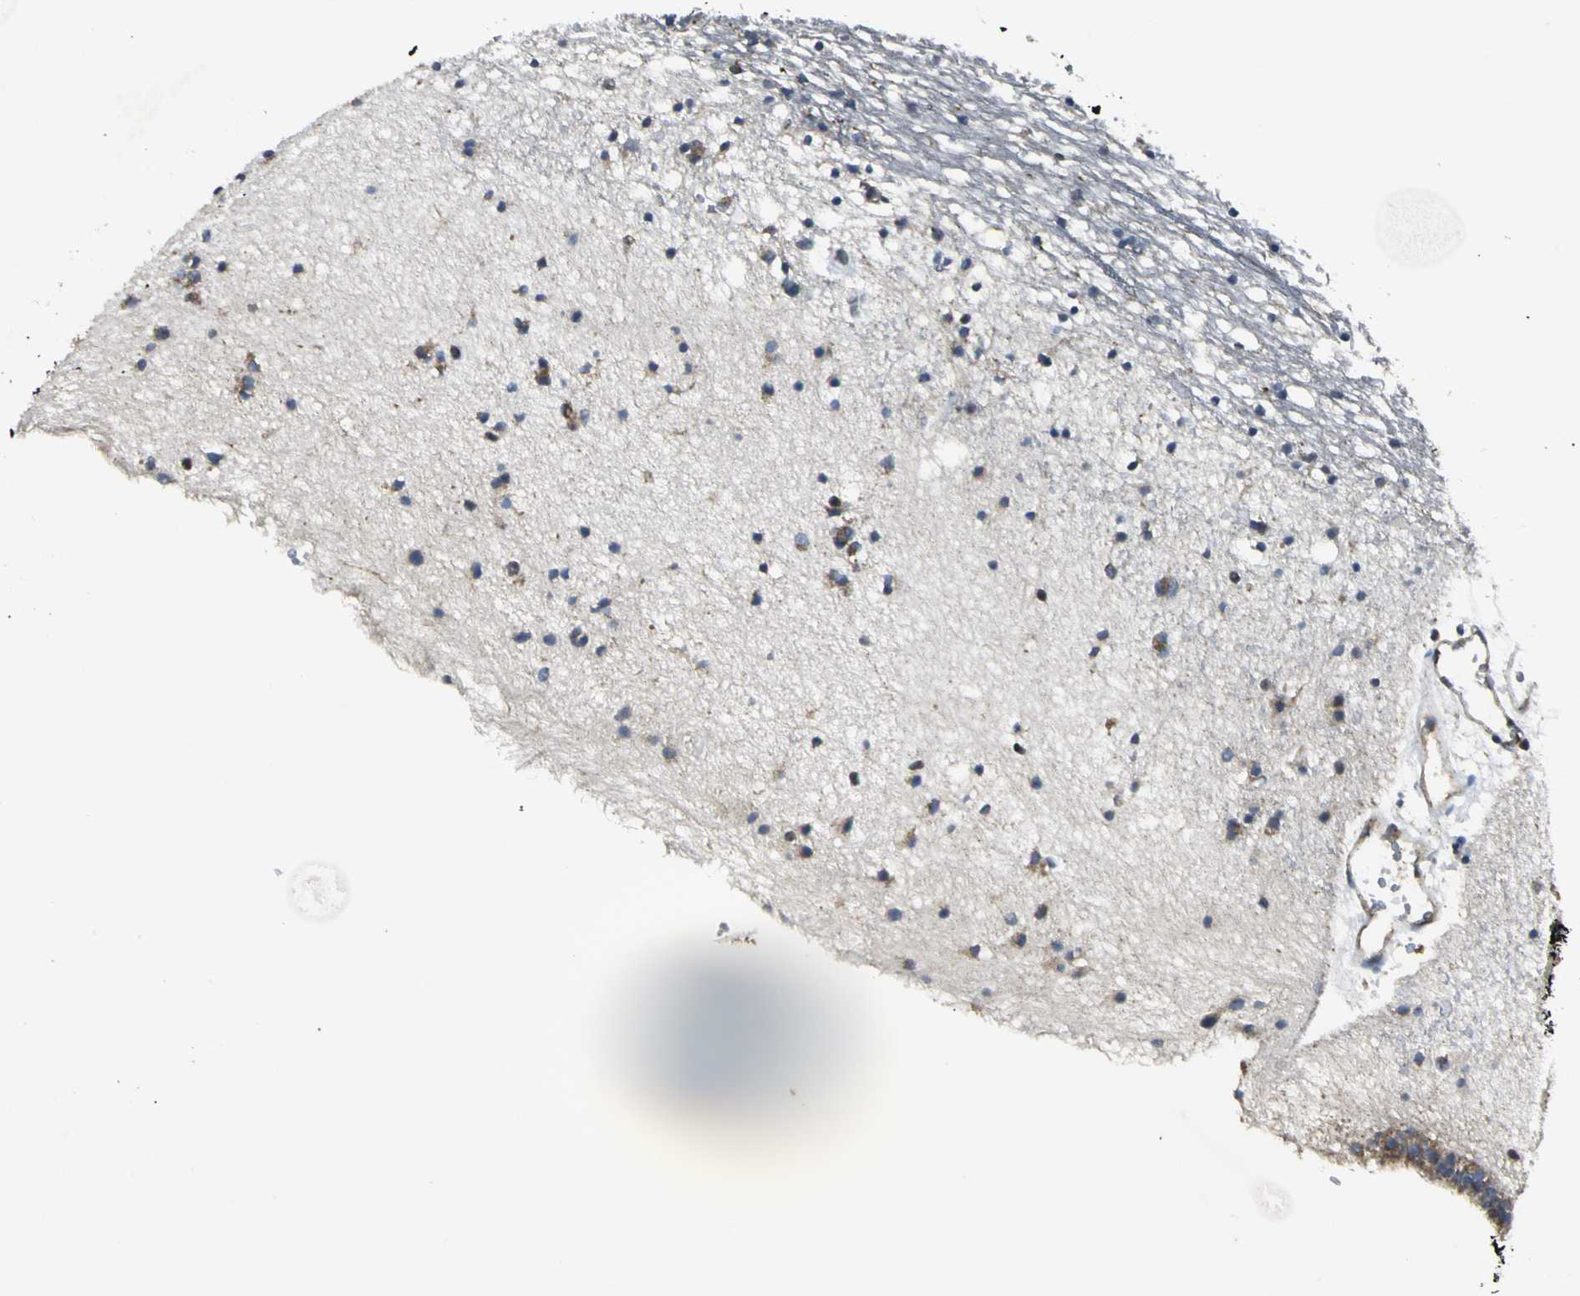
{"staining": {"intensity": "moderate", "quantity": "25%-75%", "location": "cytoplasmic/membranous"}, "tissue": "caudate", "cell_type": "Glial cells", "image_type": "normal", "snomed": [{"axis": "morphology", "description": "Normal tissue, NOS"}, {"axis": "topography", "description": "Lateral ventricle wall"}], "caption": "Moderate cytoplasmic/membranous expression for a protein is identified in about 25%-75% of glial cells of benign caudate using IHC.", "gene": "IRF3", "patient": {"sex": "male", "age": 45}}